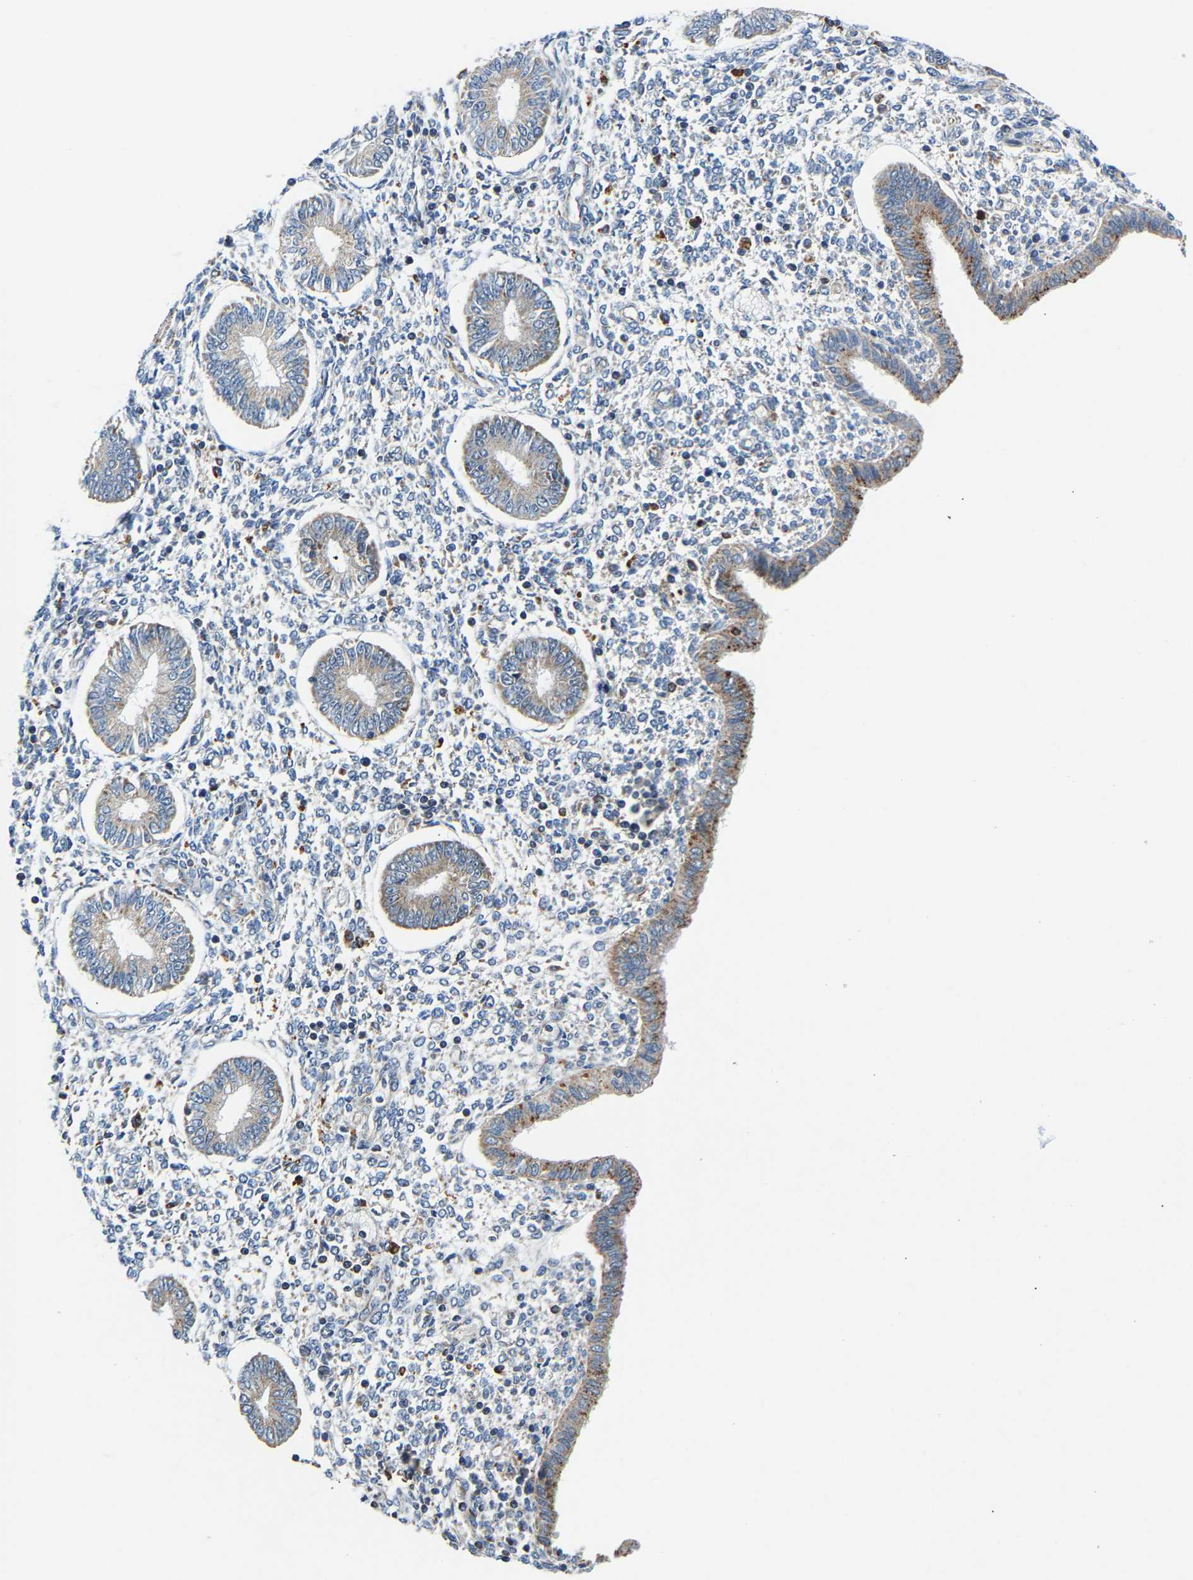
{"staining": {"intensity": "negative", "quantity": "none", "location": "none"}, "tissue": "endometrium", "cell_type": "Cells in endometrial stroma", "image_type": "normal", "snomed": [{"axis": "morphology", "description": "Normal tissue, NOS"}, {"axis": "topography", "description": "Endometrium"}], "caption": "The image shows no staining of cells in endometrial stroma in unremarkable endometrium.", "gene": "GIMAP7", "patient": {"sex": "female", "age": 50}}